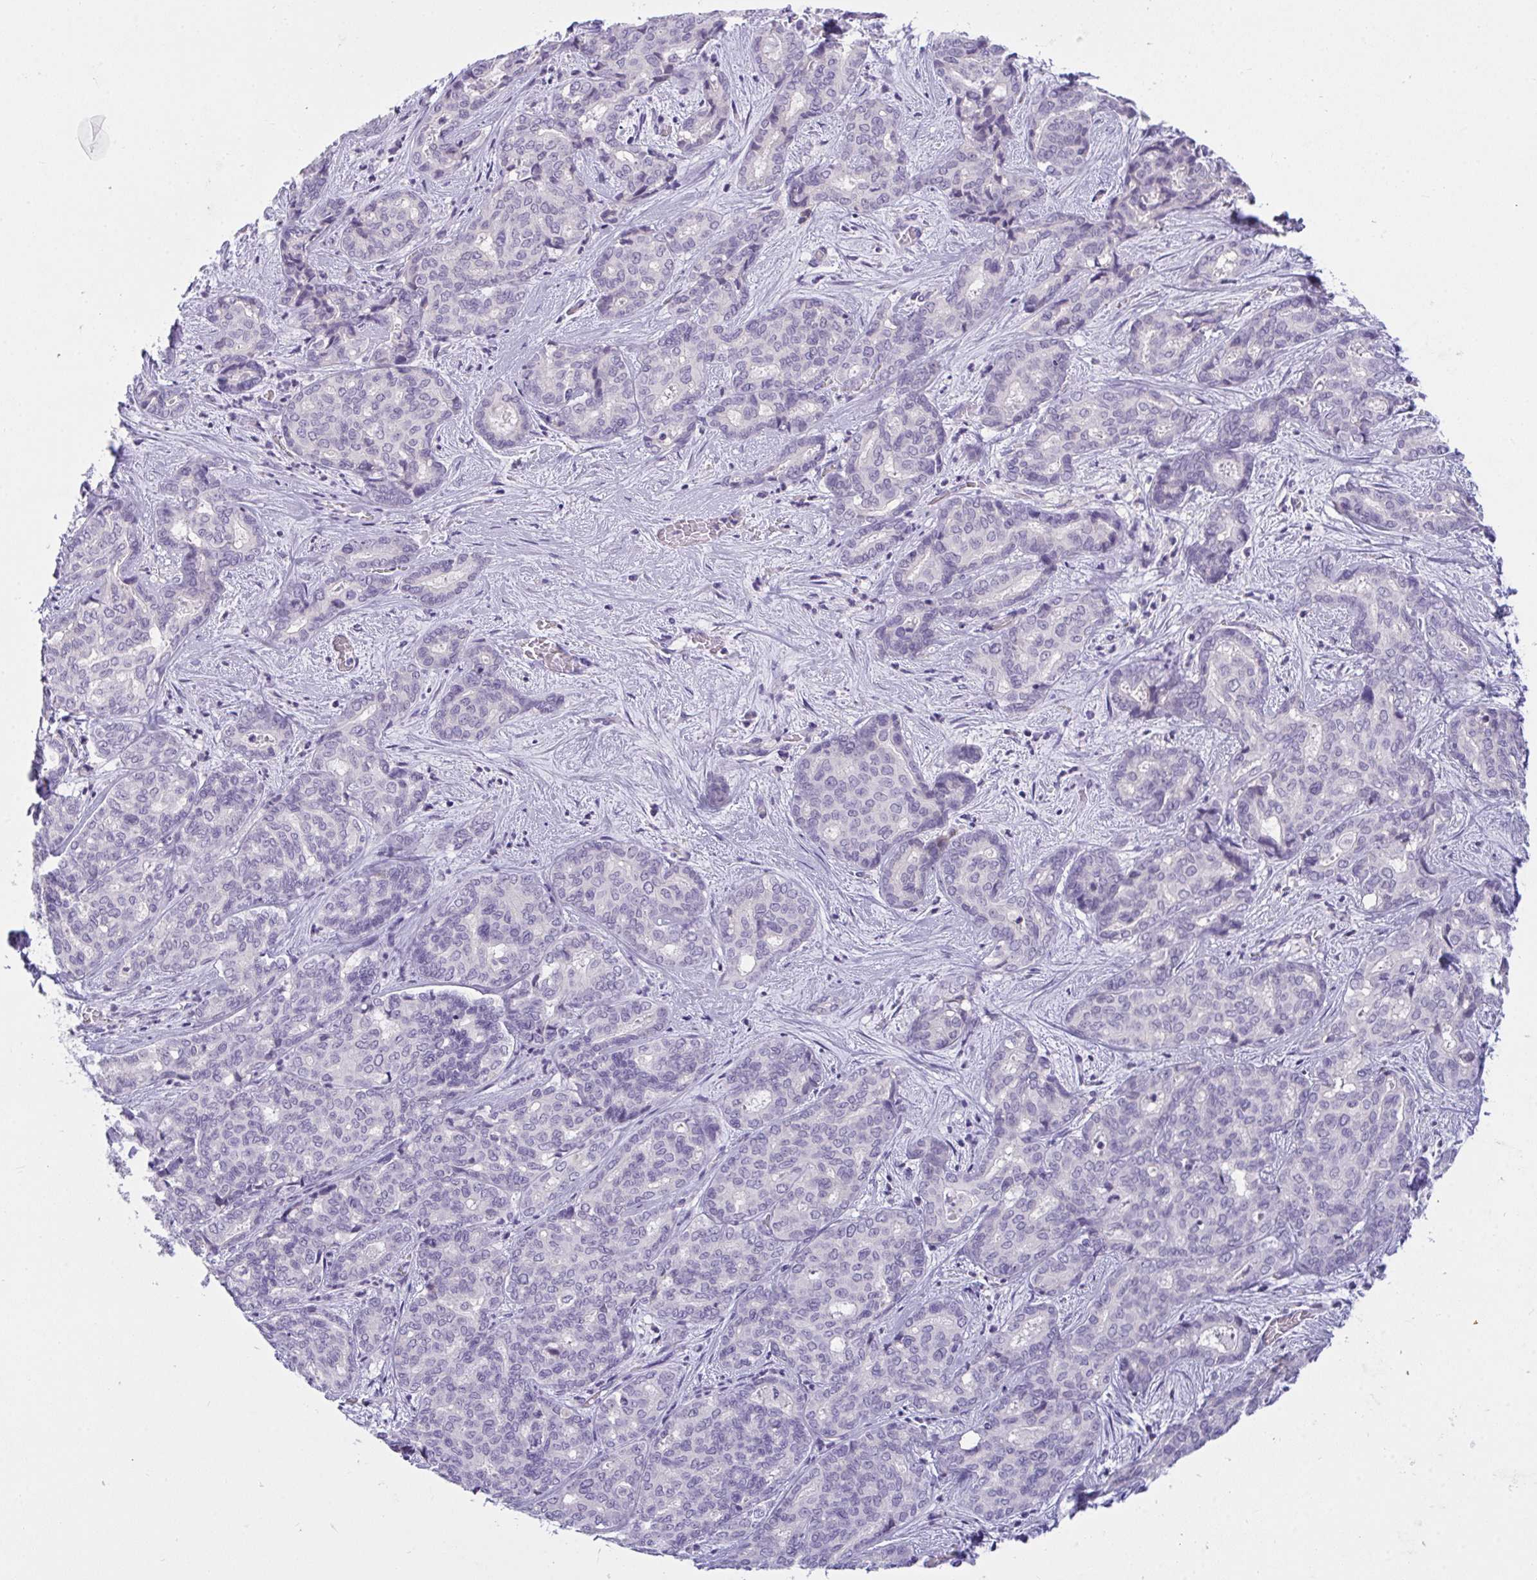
{"staining": {"intensity": "negative", "quantity": "none", "location": "none"}, "tissue": "liver cancer", "cell_type": "Tumor cells", "image_type": "cancer", "snomed": [{"axis": "morphology", "description": "Cholangiocarcinoma"}, {"axis": "topography", "description": "Liver"}], "caption": "This is an IHC photomicrograph of cholangiocarcinoma (liver). There is no expression in tumor cells.", "gene": "SEMA6B", "patient": {"sex": "female", "age": 64}}